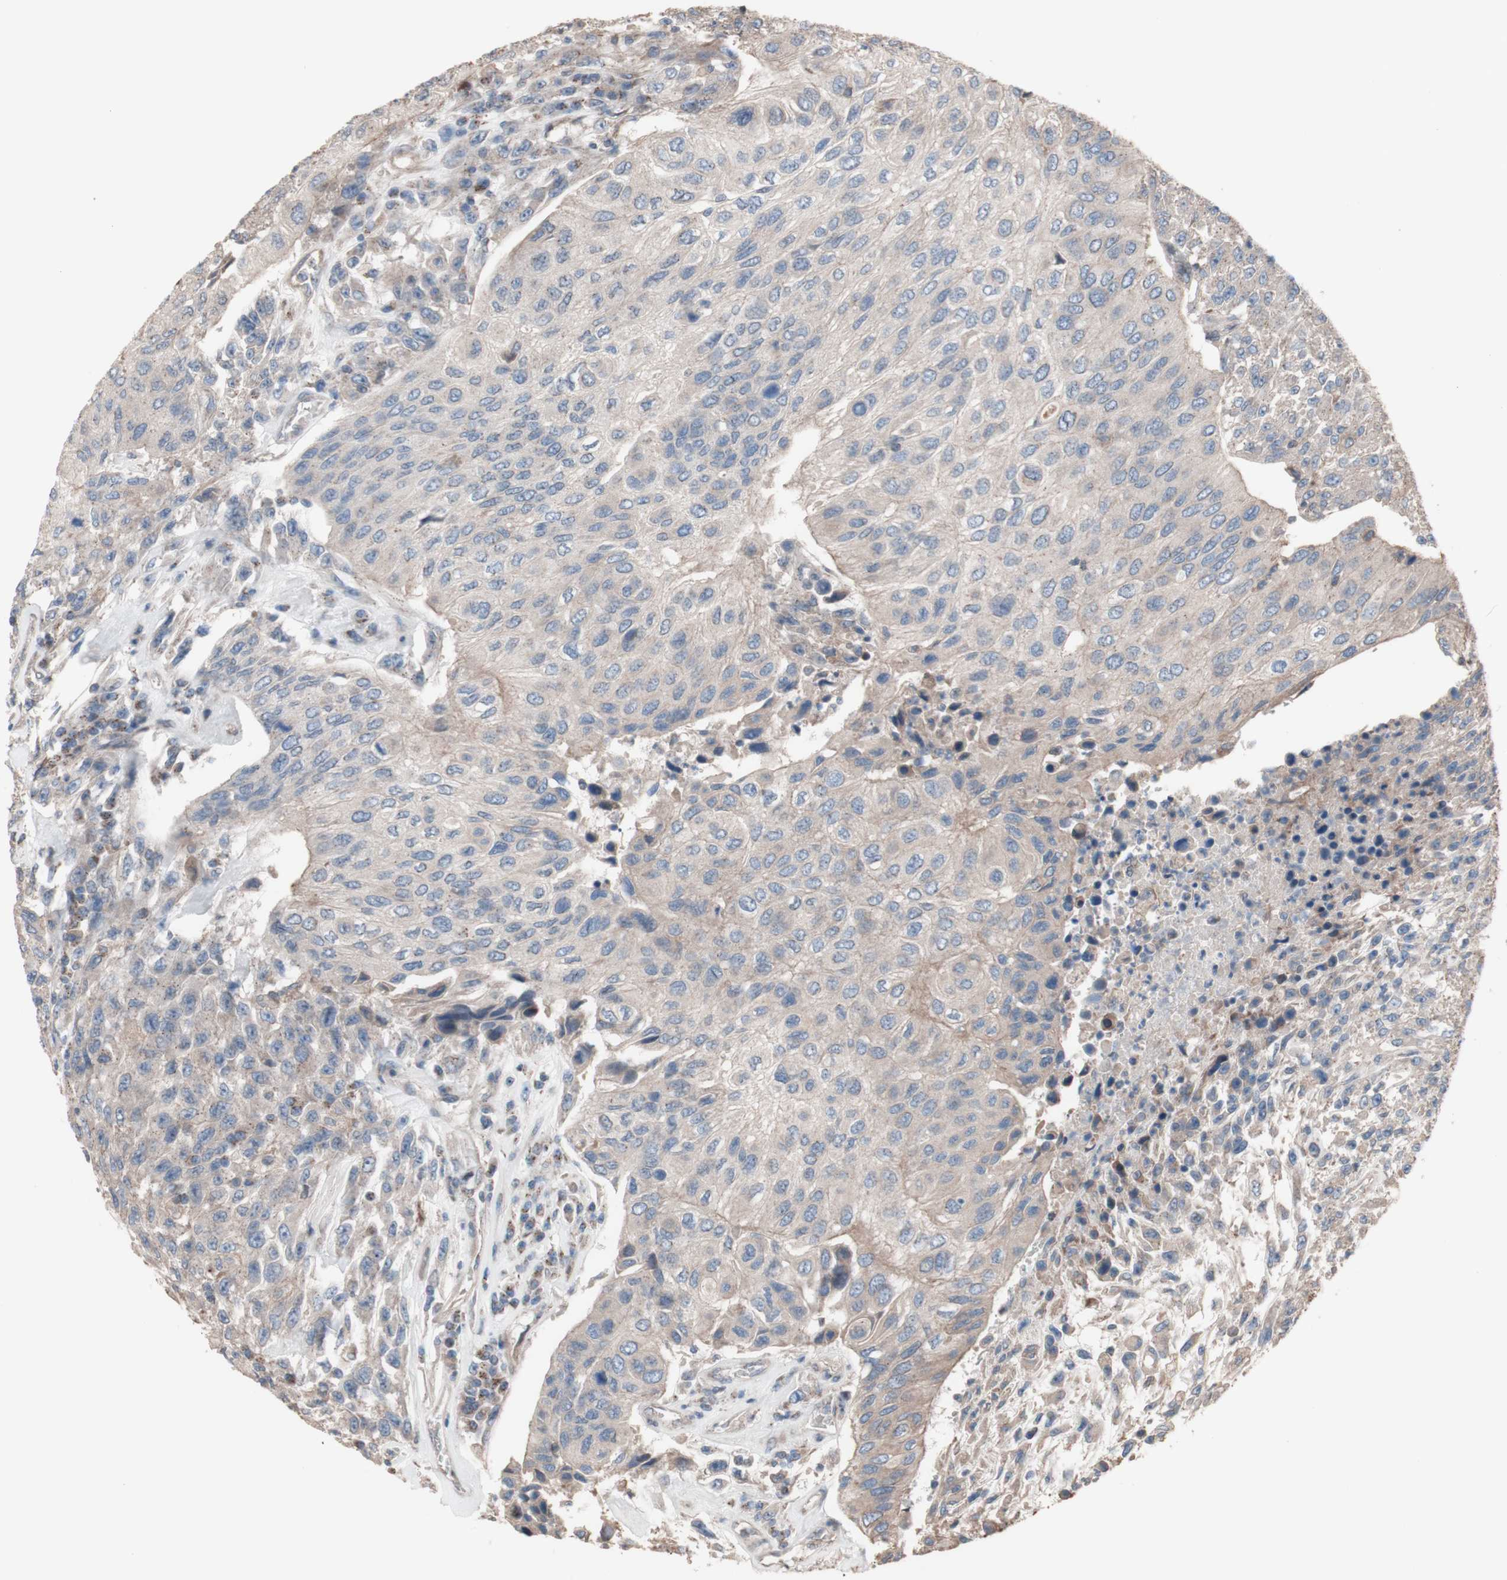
{"staining": {"intensity": "weak", "quantity": ">75%", "location": "cytoplasmic/membranous"}, "tissue": "urothelial cancer", "cell_type": "Tumor cells", "image_type": "cancer", "snomed": [{"axis": "morphology", "description": "Urothelial carcinoma, High grade"}, {"axis": "topography", "description": "Urinary bladder"}], "caption": "This is an image of immunohistochemistry (IHC) staining of urothelial carcinoma (high-grade), which shows weak expression in the cytoplasmic/membranous of tumor cells.", "gene": "COPB1", "patient": {"sex": "male", "age": 66}}